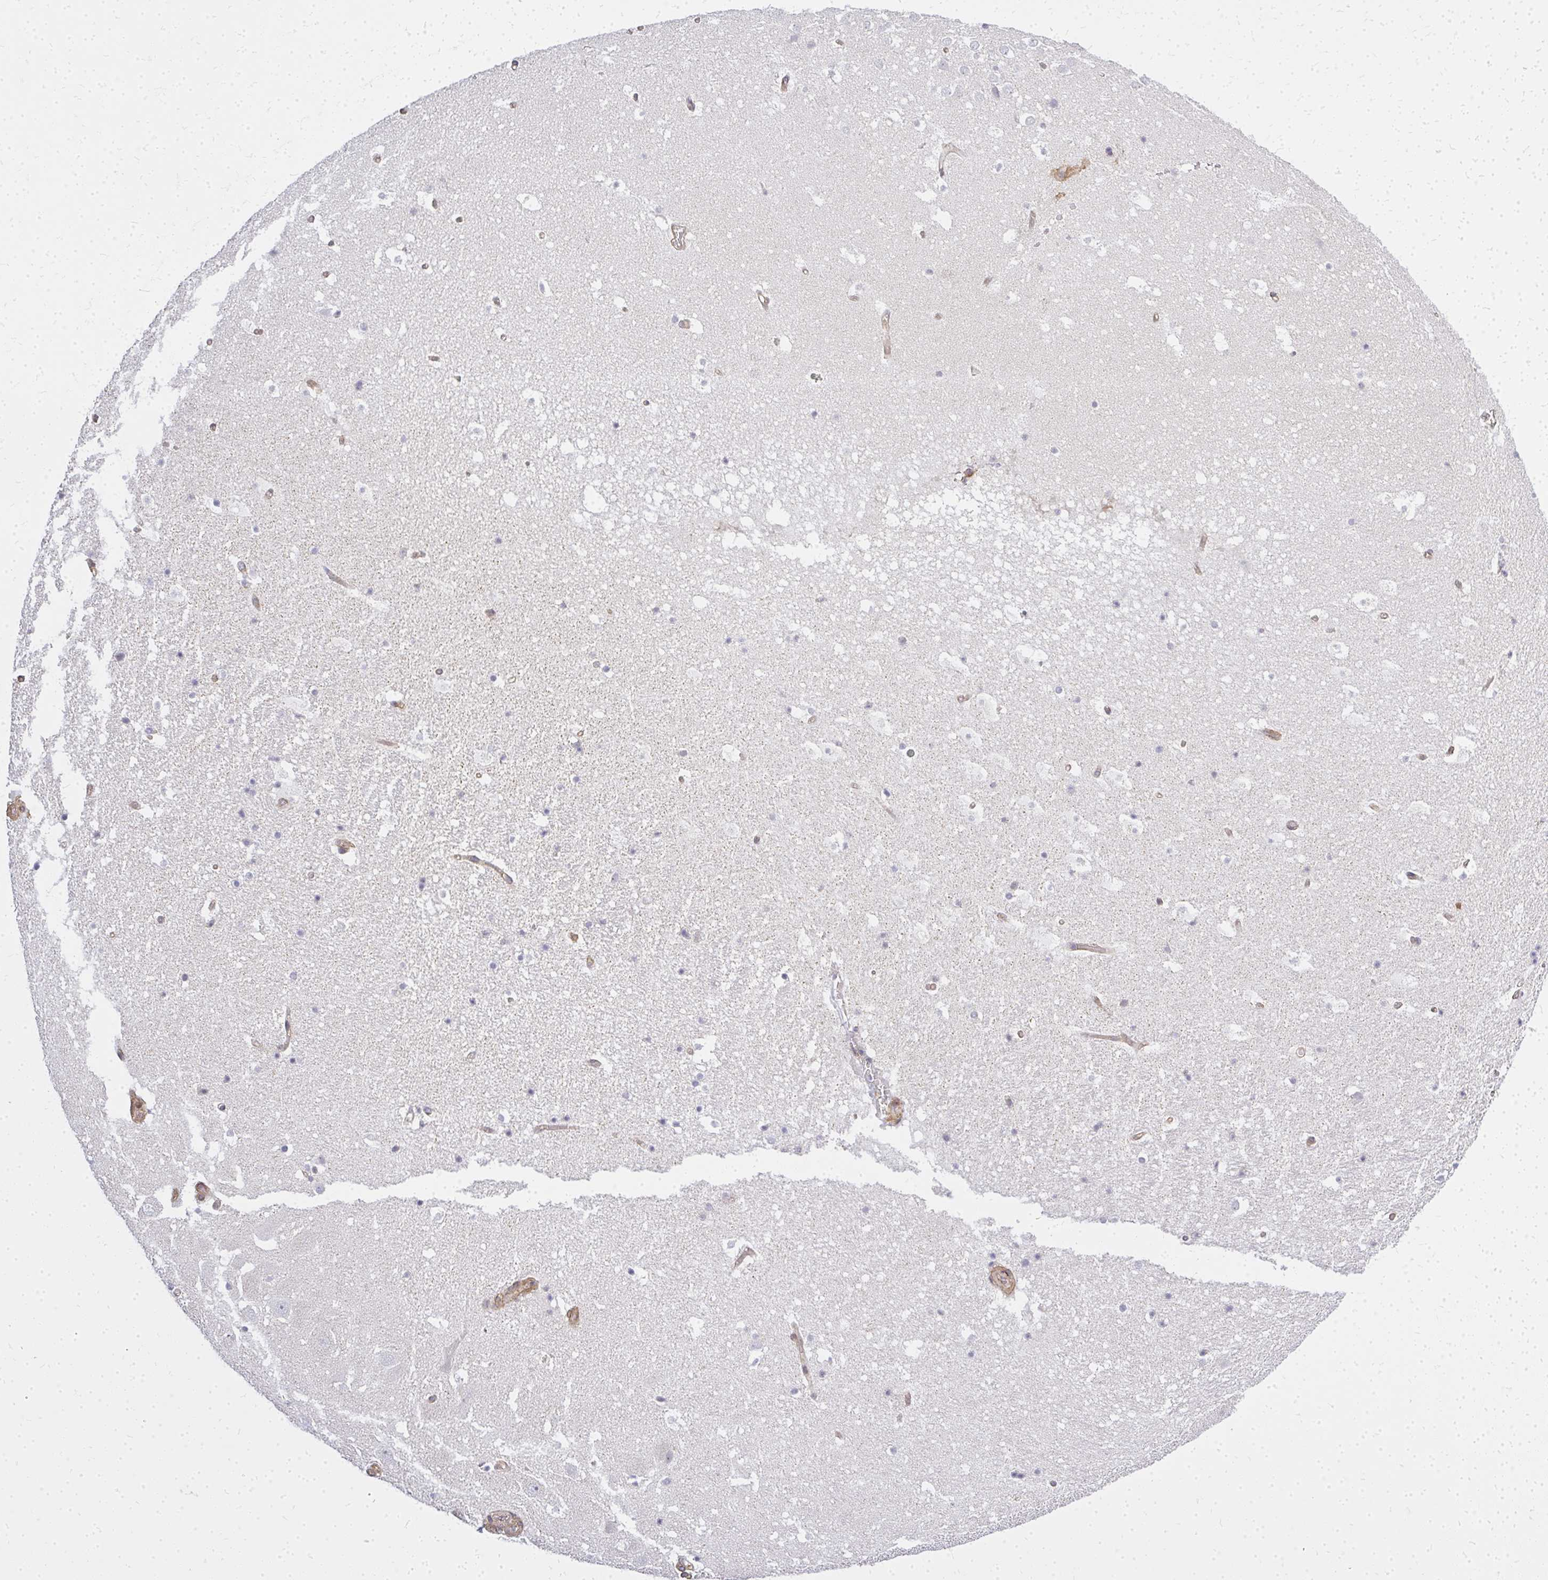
{"staining": {"intensity": "negative", "quantity": "none", "location": "none"}, "tissue": "hippocampus", "cell_type": "Glial cells", "image_type": "normal", "snomed": [{"axis": "morphology", "description": "Normal tissue, NOS"}, {"axis": "topography", "description": "Hippocampus"}], "caption": "This is an IHC photomicrograph of benign human hippocampus. There is no positivity in glial cells.", "gene": "ENSG00000258472", "patient": {"sex": "female", "age": 42}}